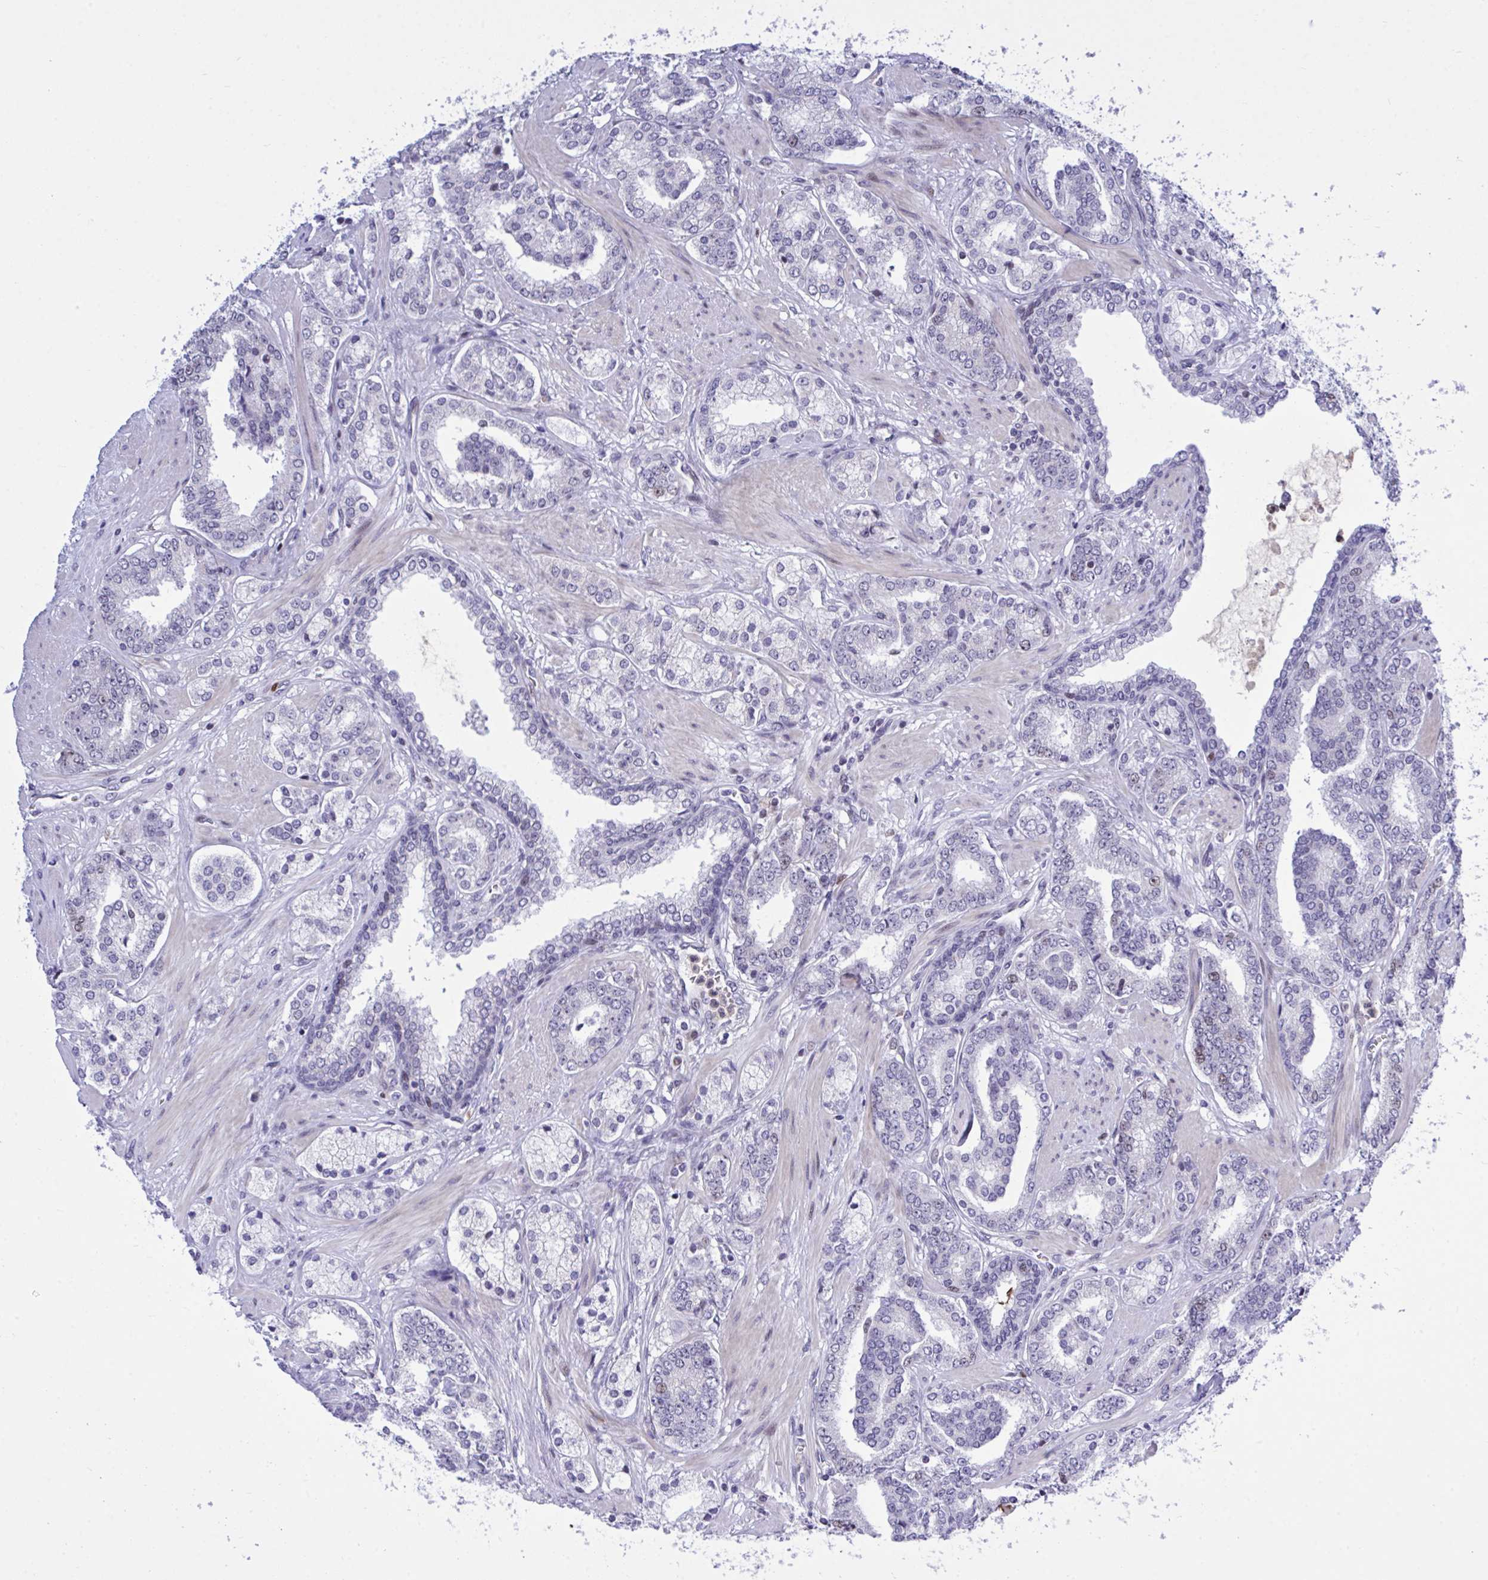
{"staining": {"intensity": "moderate", "quantity": "<25%", "location": "nuclear"}, "tissue": "prostate cancer", "cell_type": "Tumor cells", "image_type": "cancer", "snomed": [{"axis": "morphology", "description": "Adenocarcinoma, High grade"}, {"axis": "topography", "description": "Prostate"}], "caption": "Protein expression by immunohistochemistry displays moderate nuclear positivity in approximately <25% of tumor cells in prostate high-grade adenocarcinoma.", "gene": "C1QL2", "patient": {"sex": "male", "age": 62}}